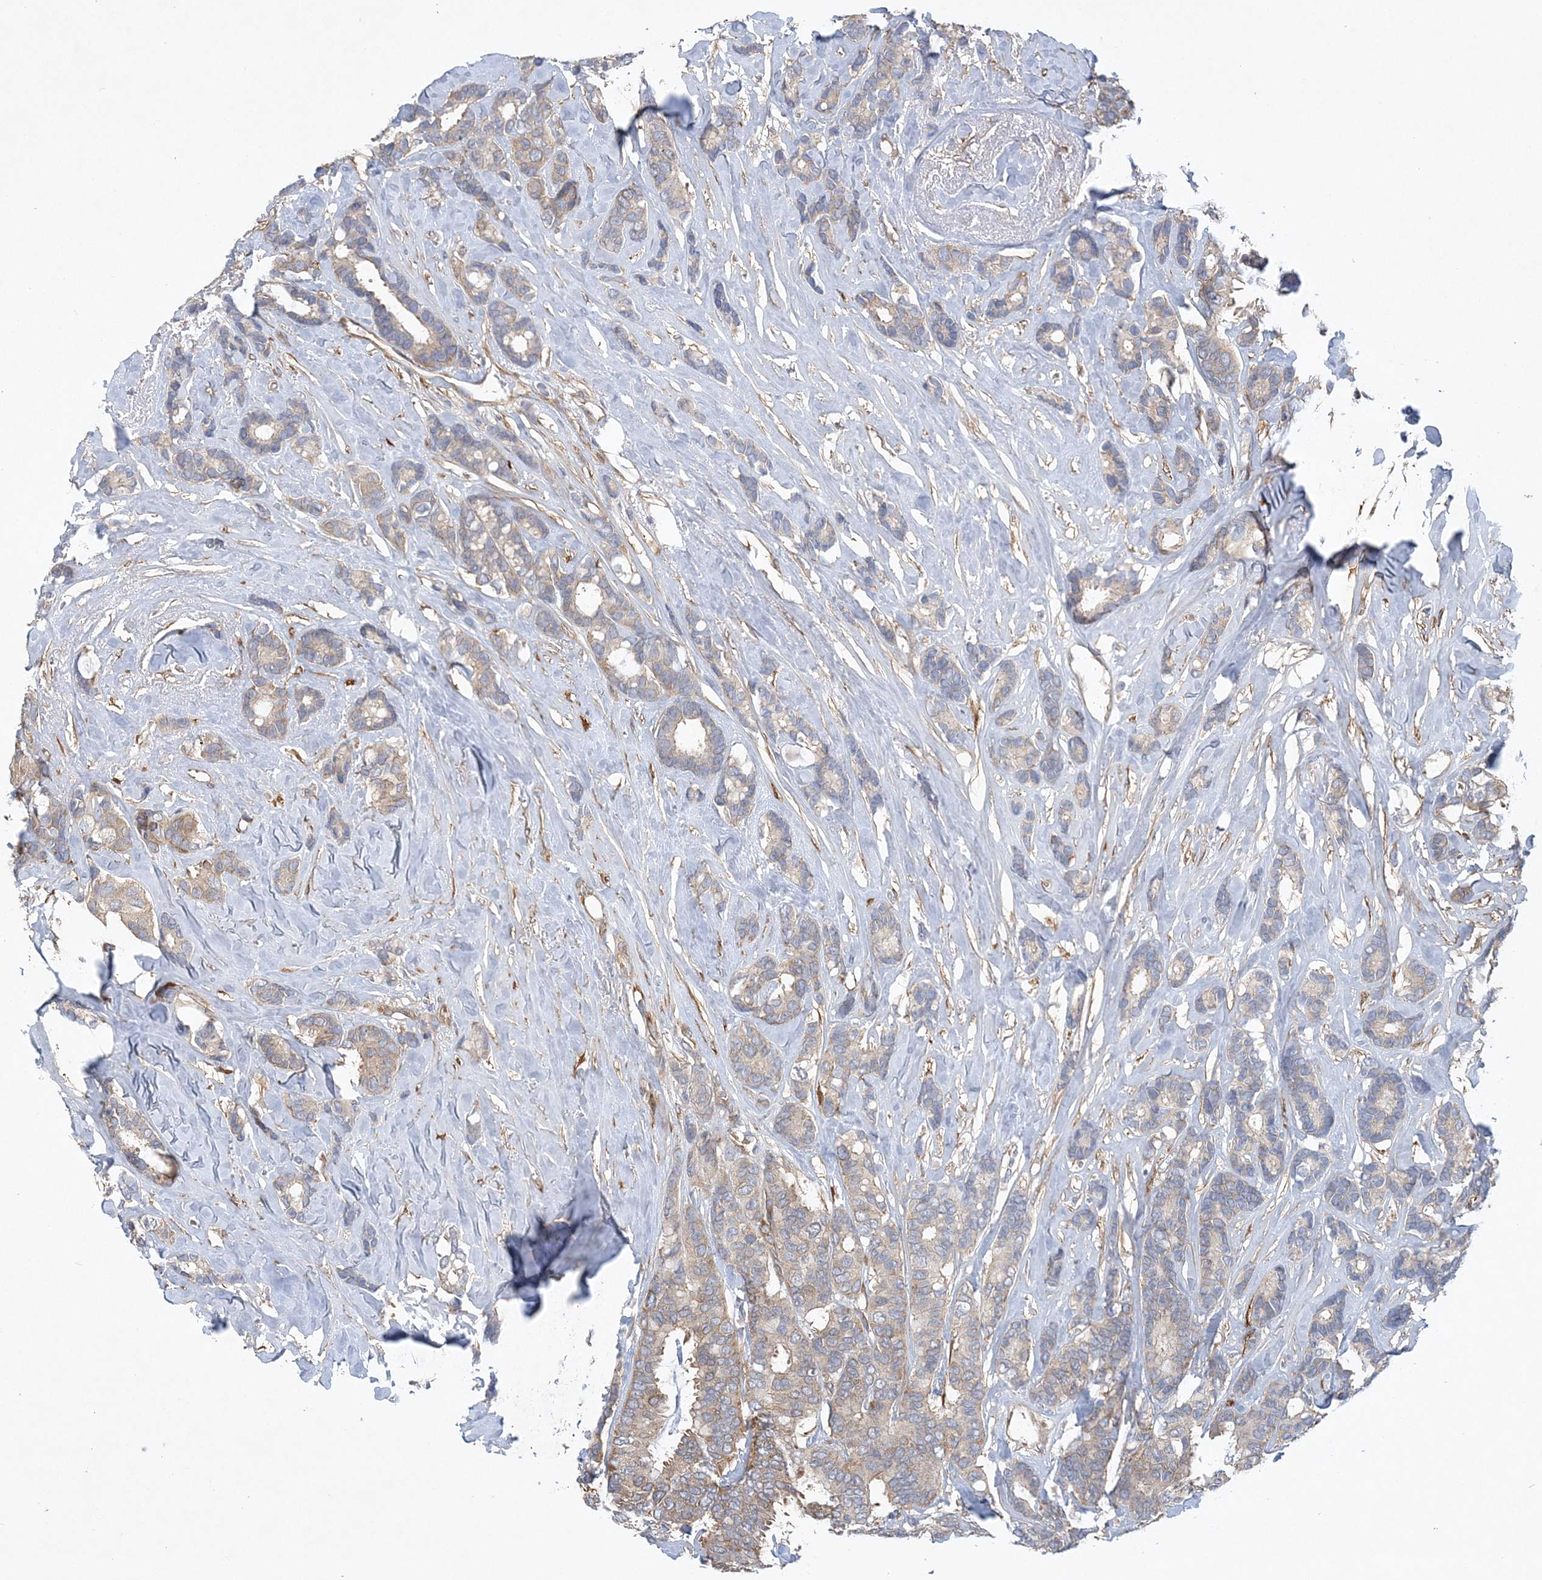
{"staining": {"intensity": "weak", "quantity": "25%-75%", "location": "cytoplasmic/membranous"}, "tissue": "breast cancer", "cell_type": "Tumor cells", "image_type": "cancer", "snomed": [{"axis": "morphology", "description": "Duct carcinoma"}, {"axis": "topography", "description": "Breast"}], "caption": "Infiltrating ductal carcinoma (breast) stained with IHC reveals weak cytoplasmic/membranous staining in approximately 25%-75% of tumor cells.", "gene": "MAP4K5", "patient": {"sex": "female", "age": 87}}